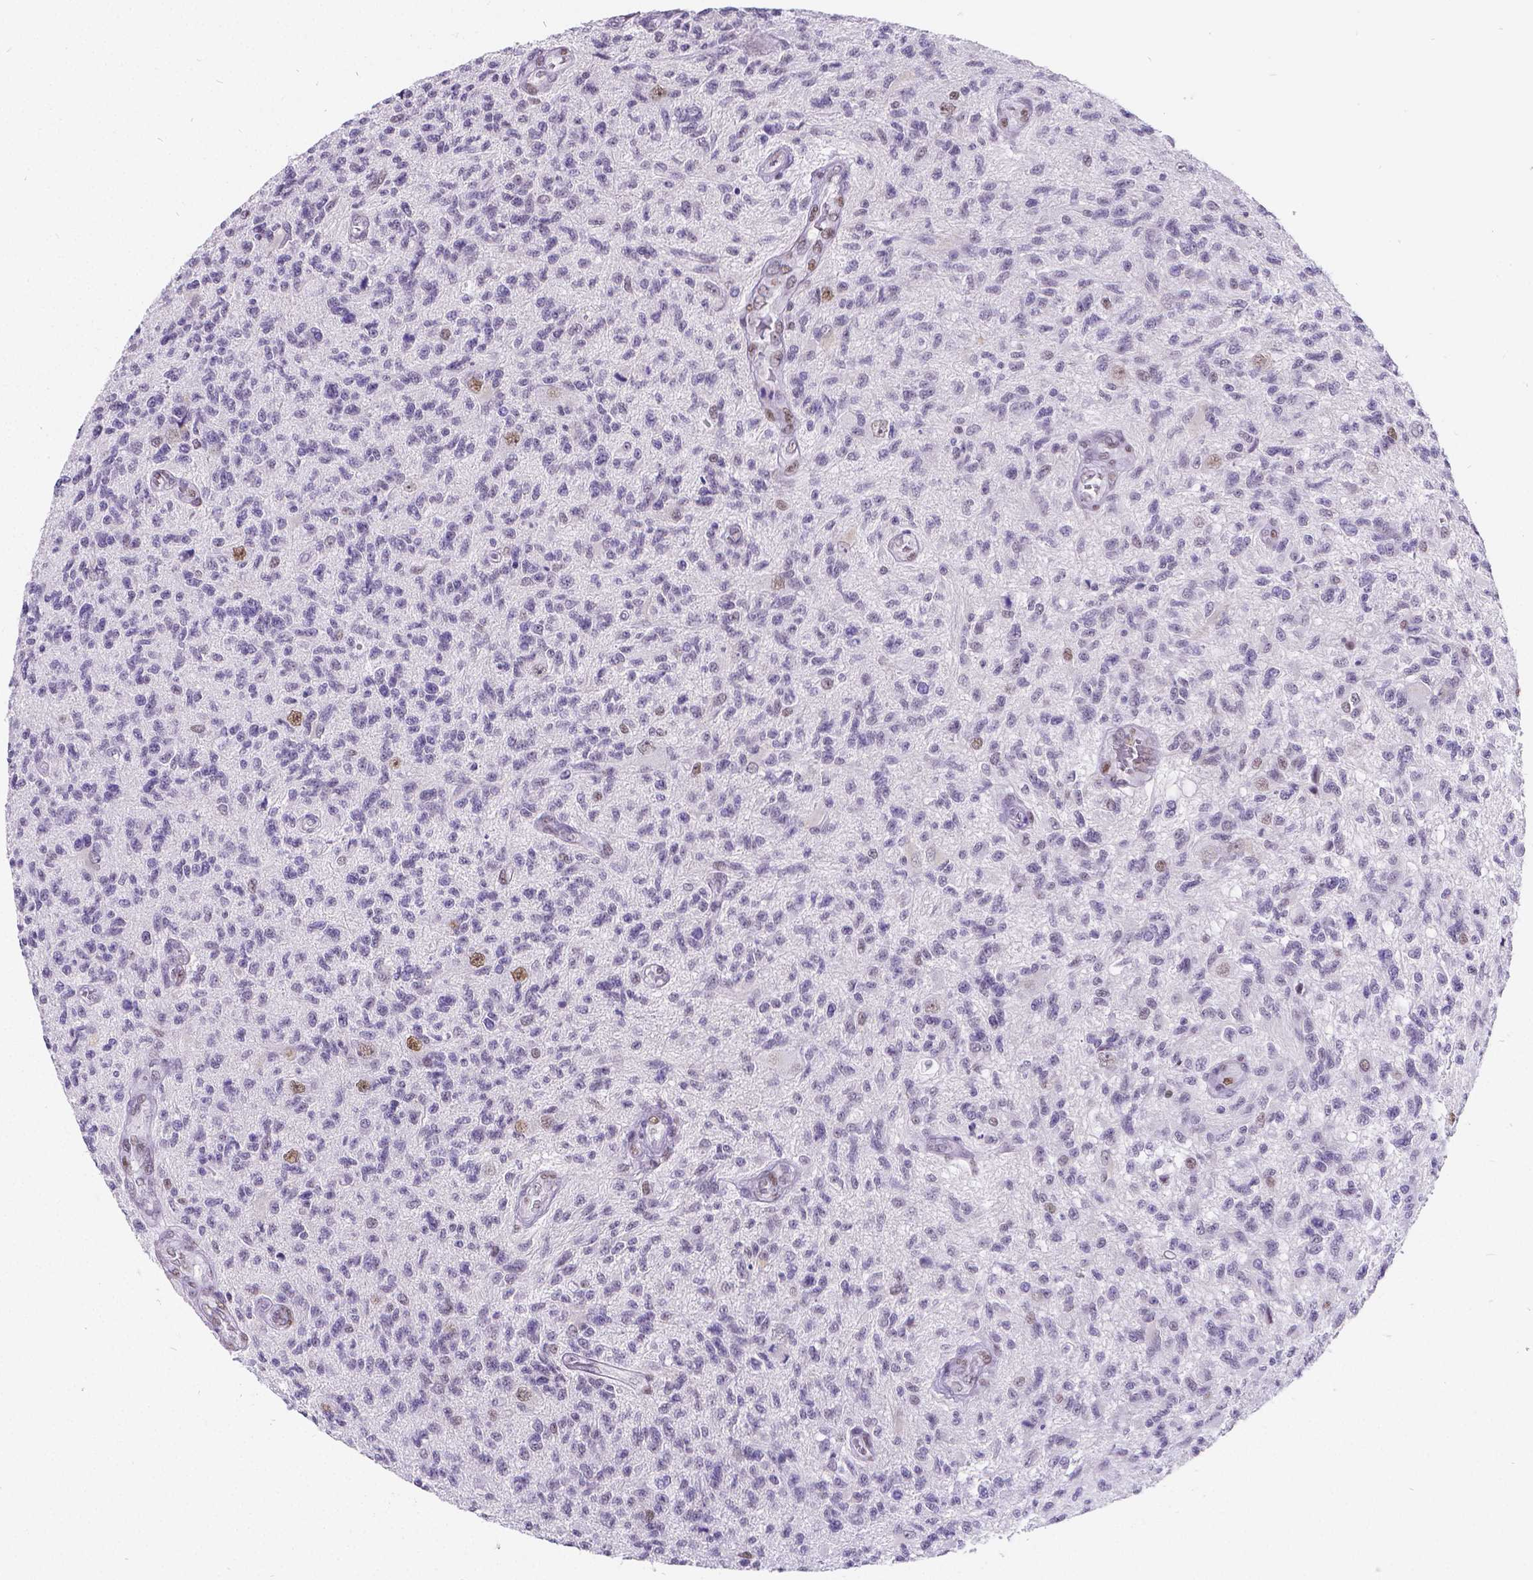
{"staining": {"intensity": "negative", "quantity": "none", "location": "none"}, "tissue": "glioma", "cell_type": "Tumor cells", "image_type": "cancer", "snomed": [{"axis": "morphology", "description": "Glioma, malignant, High grade"}, {"axis": "topography", "description": "Brain"}], "caption": "Immunohistochemical staining of malignant glioma (high-grade) exhibits no significant positivity in tumor cells.", "gene": "MEF2C", "patient": {"sex": "male", "age": 56}}